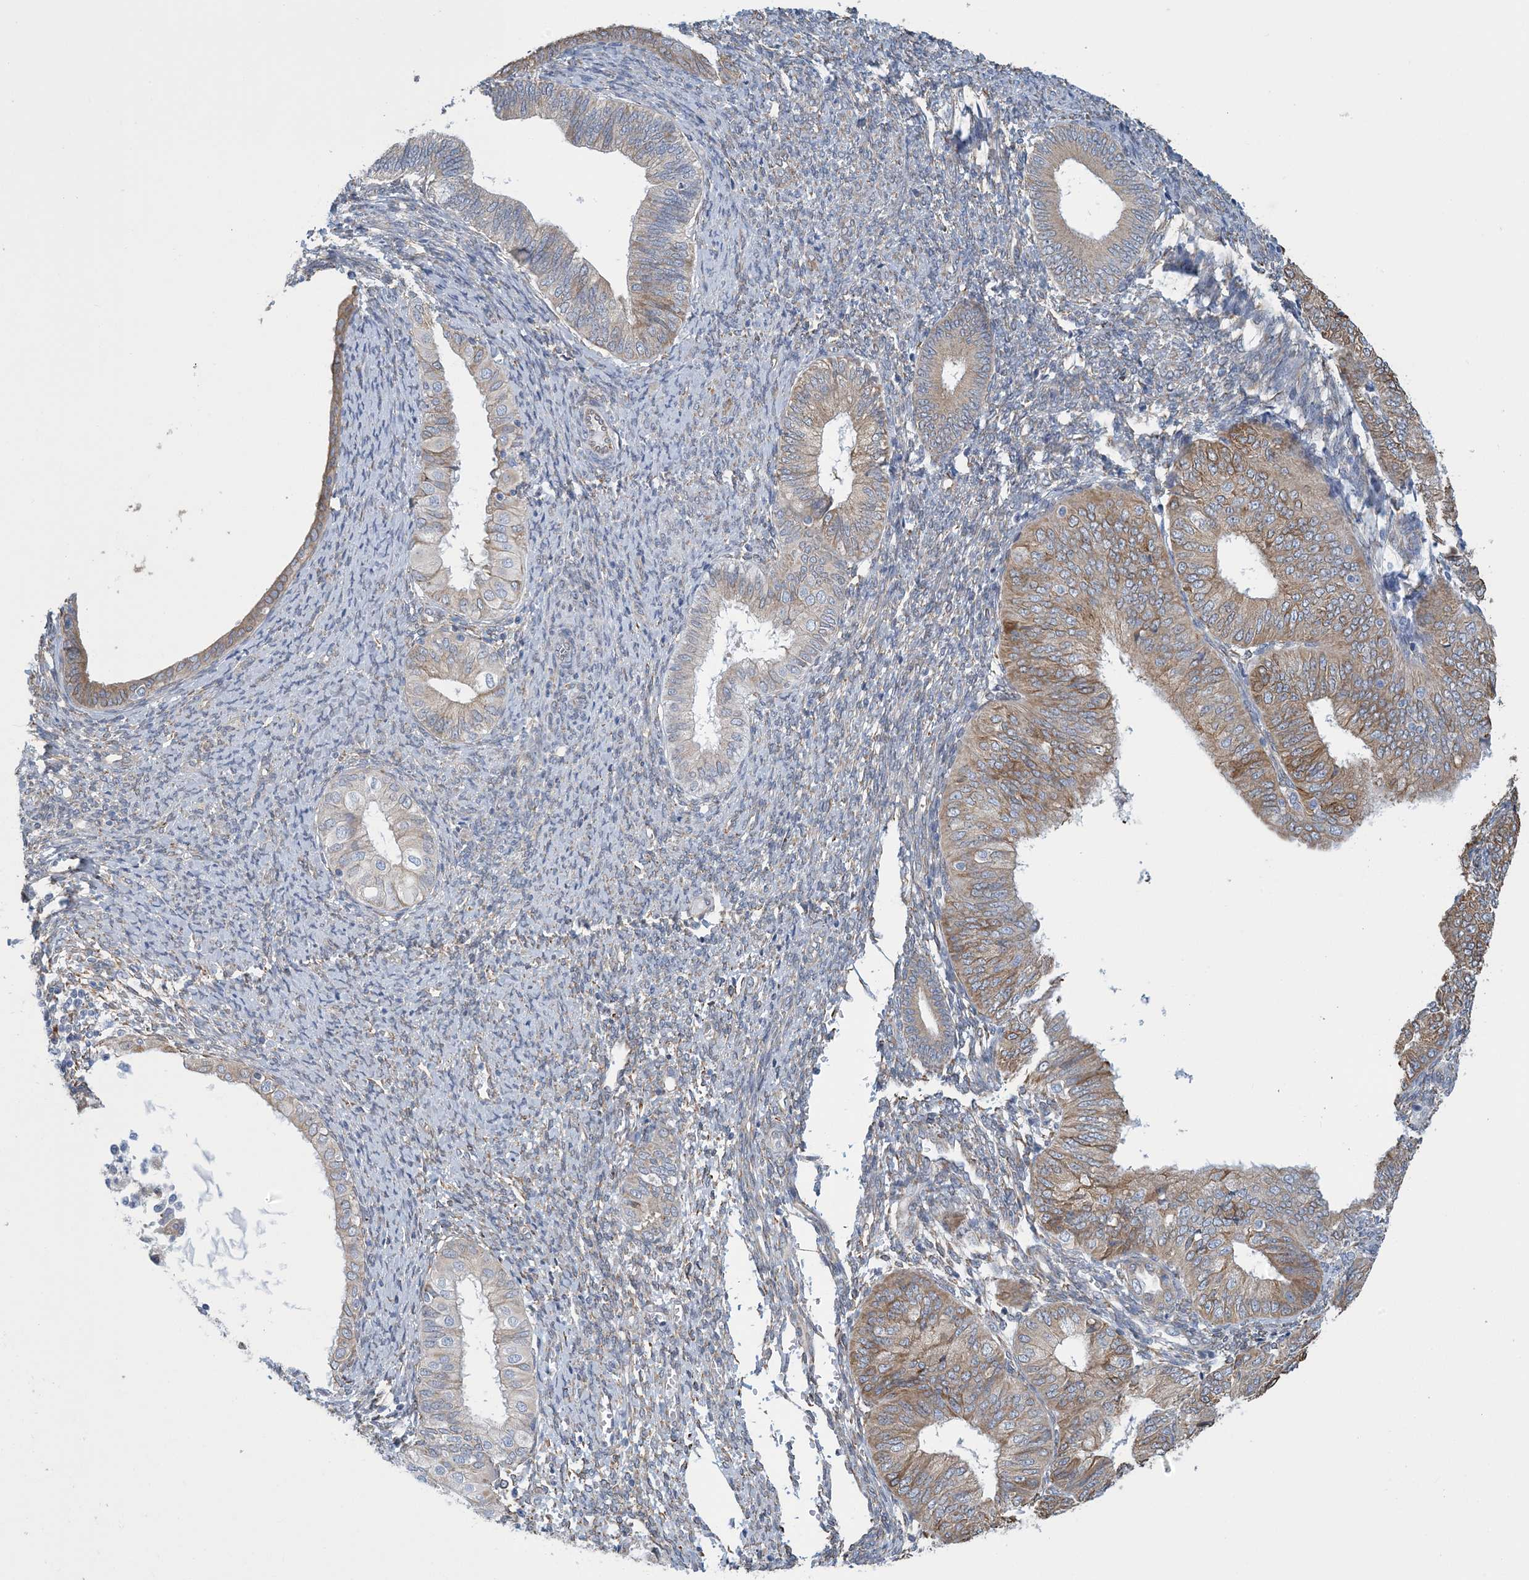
{"staining": {"intensity": "moderate", "quantity": ">75%", "location": "cytoplasmic/membranous"}, "tissue": "endometrial cancer", "cell_type": "Tumor cells", "image_type": "cancer", "snomed": [{"axis": "morphology", "description": "Adenocarcinoma, NOS"}, {"axis": "topography", "description": "Endometrium"}], "caption": "An image of adenocarcinoma (endometrial) stained for a protein exhibits moderate cytoplasmic/membranous brown staining in tumor cells.", "gene": "CCDC14", "patient": {"sex": "female", "age": 58}}